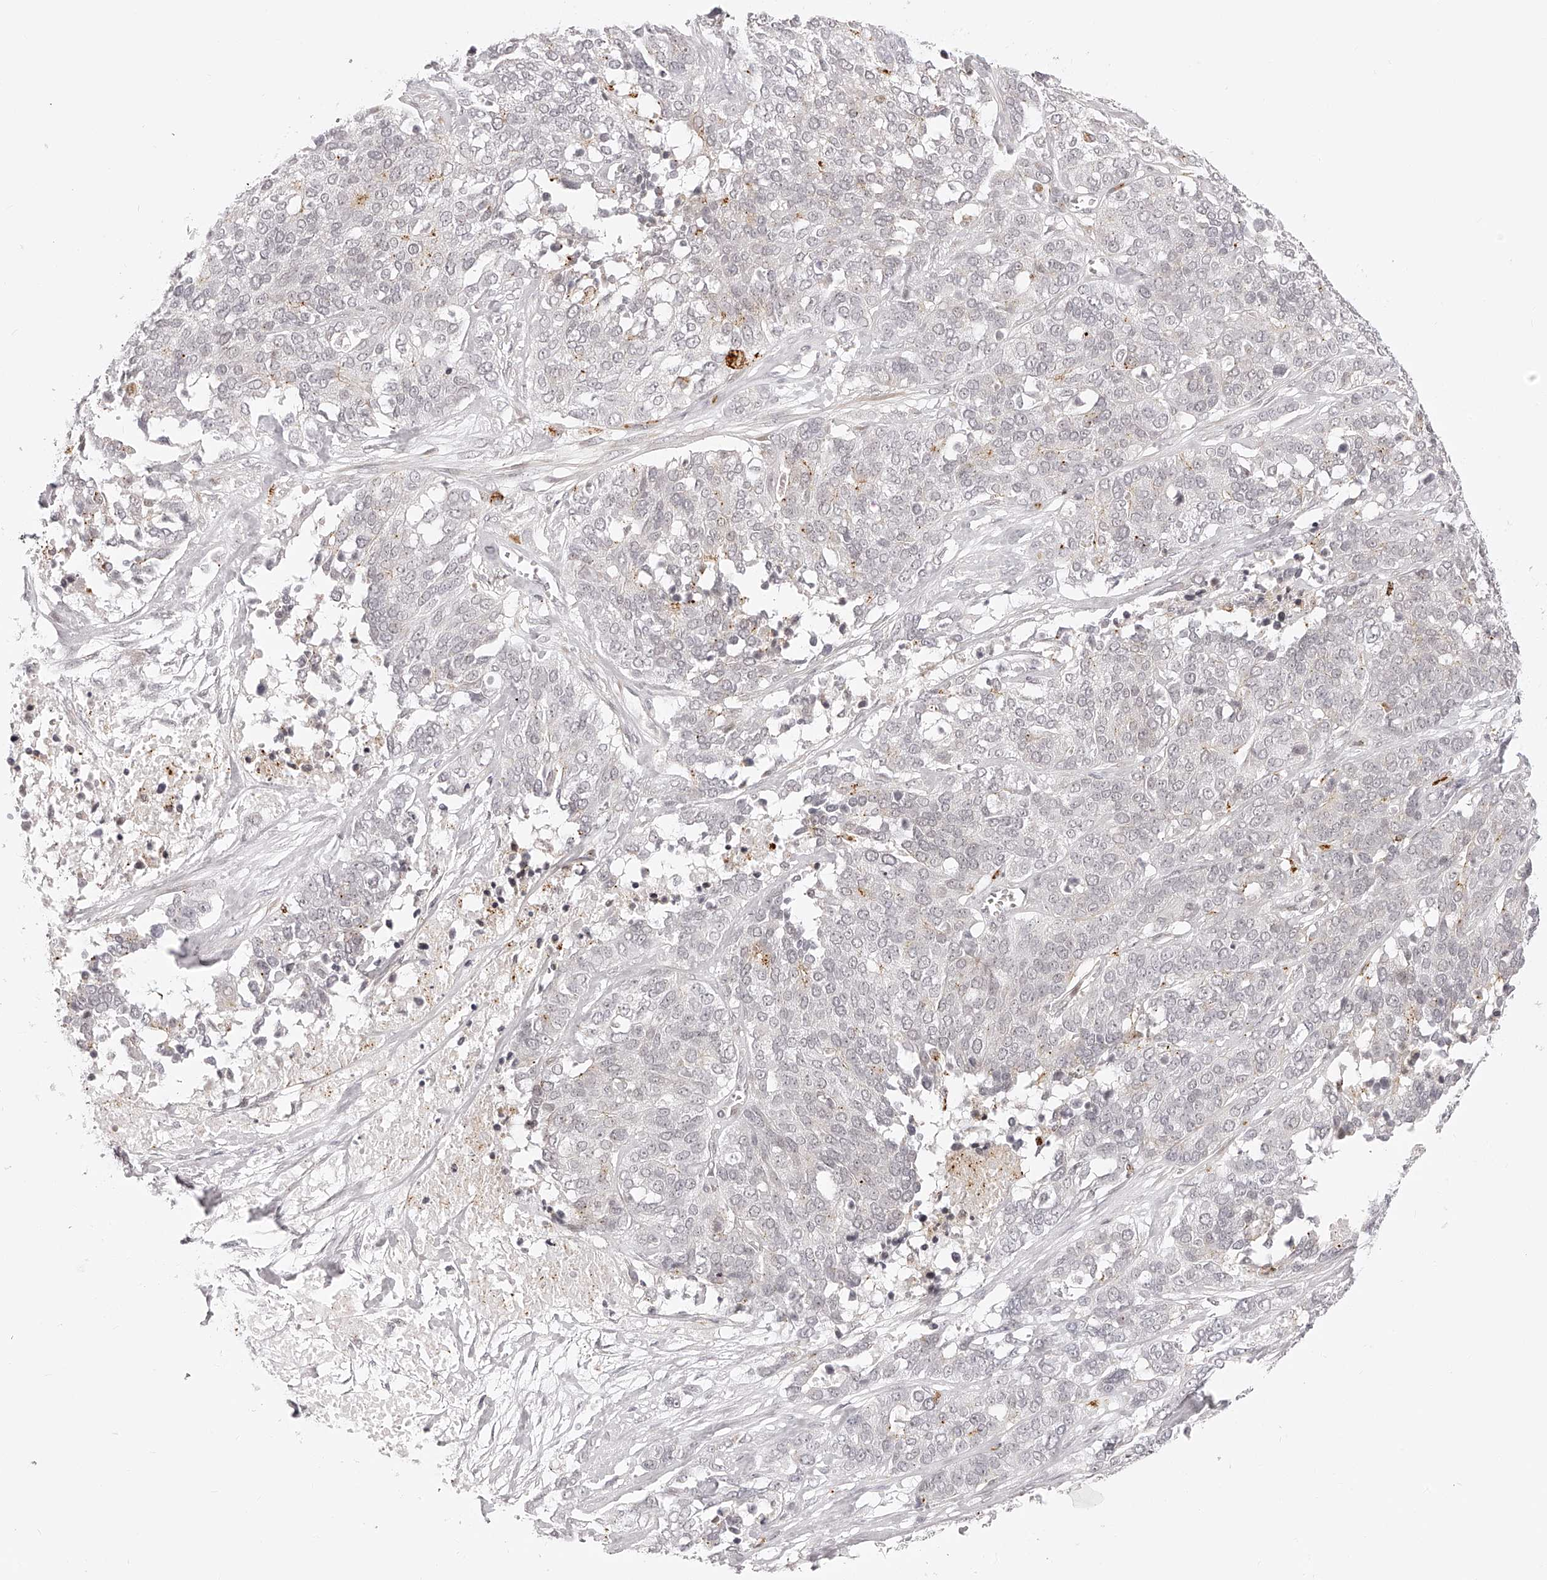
{"staining": {"intensity": "negative", "quantity": "none", "location": "none"}, "tissue": "ovarian cancer", "cell_type": "Tumor cells", "image_type": "cancer", "snomed": [{"axis": "morphology", "description": "Cystadenocarcinoma, serous, NOS"}, {"axis": "topography", "description": "Ovary"}], "caption": "A micrograph of human ovarian cancer (serous cystadenocarcinoma) is negative for staining in tumor cells.", "gene": "PLEKHG1", "patient": {"sex": "female", "age": 44}}